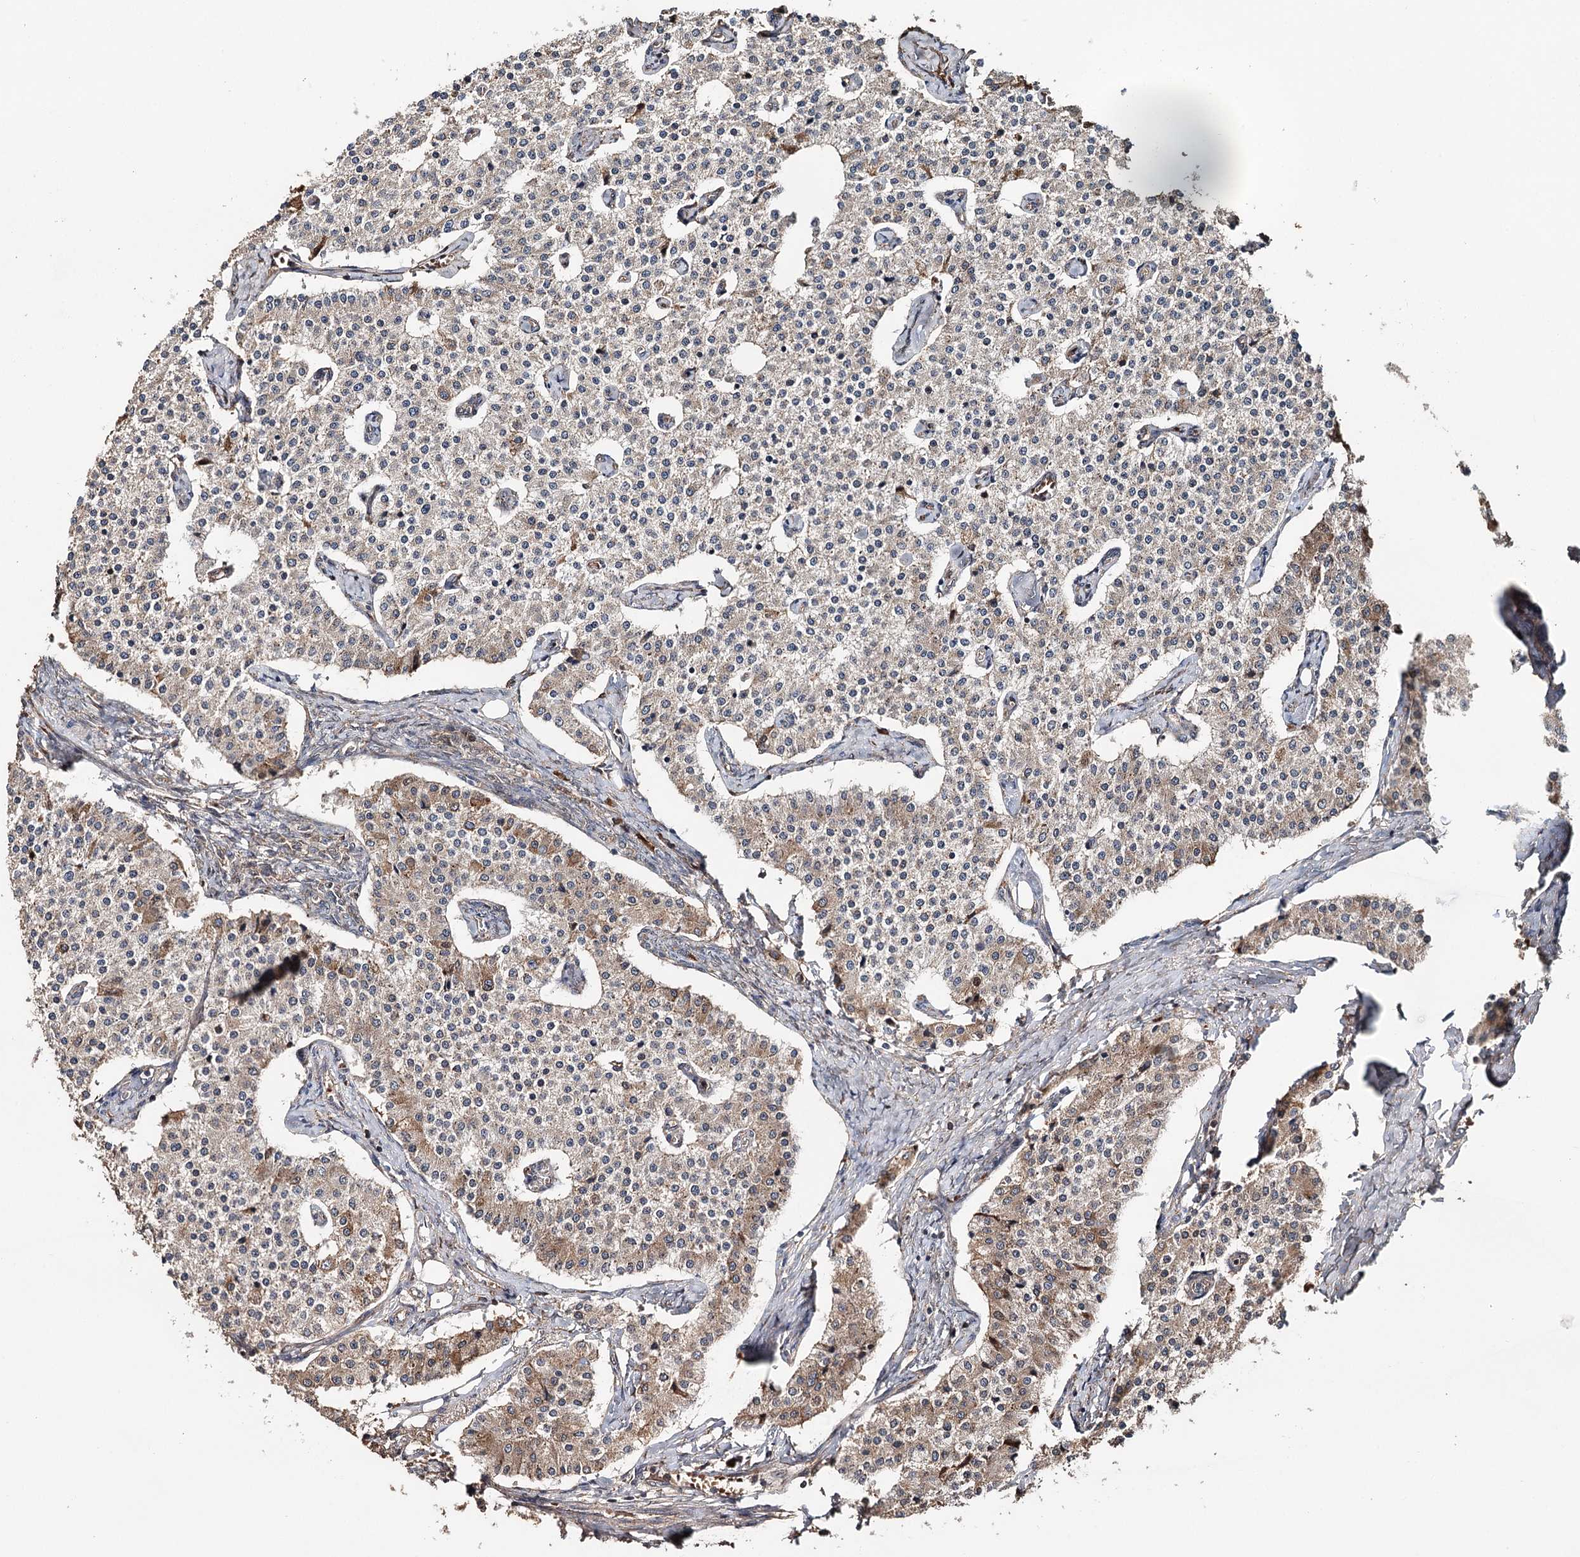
{"staining": {"intensity": "moderate", "quantity": ">75%", "location": "cytoplasmic/membranous"}, "tissue": "carcinoid", "cell_type": "Tumor cells", "image_type": "cancer", "snomed": [{"axis": "morphology", "description": "Carcinoid, malignant, NOS"}, {"axis": "topography", "description": "Colon"}], "caption": "High-power microscopy captured an IHC photomicrograph of carcinoid (malignant), revealing moderate cytoplasmic/membranous staining in about >75% of tumor cells.", "gene": "SYVN1", "patient": {"sex": "female", "age": 52}}